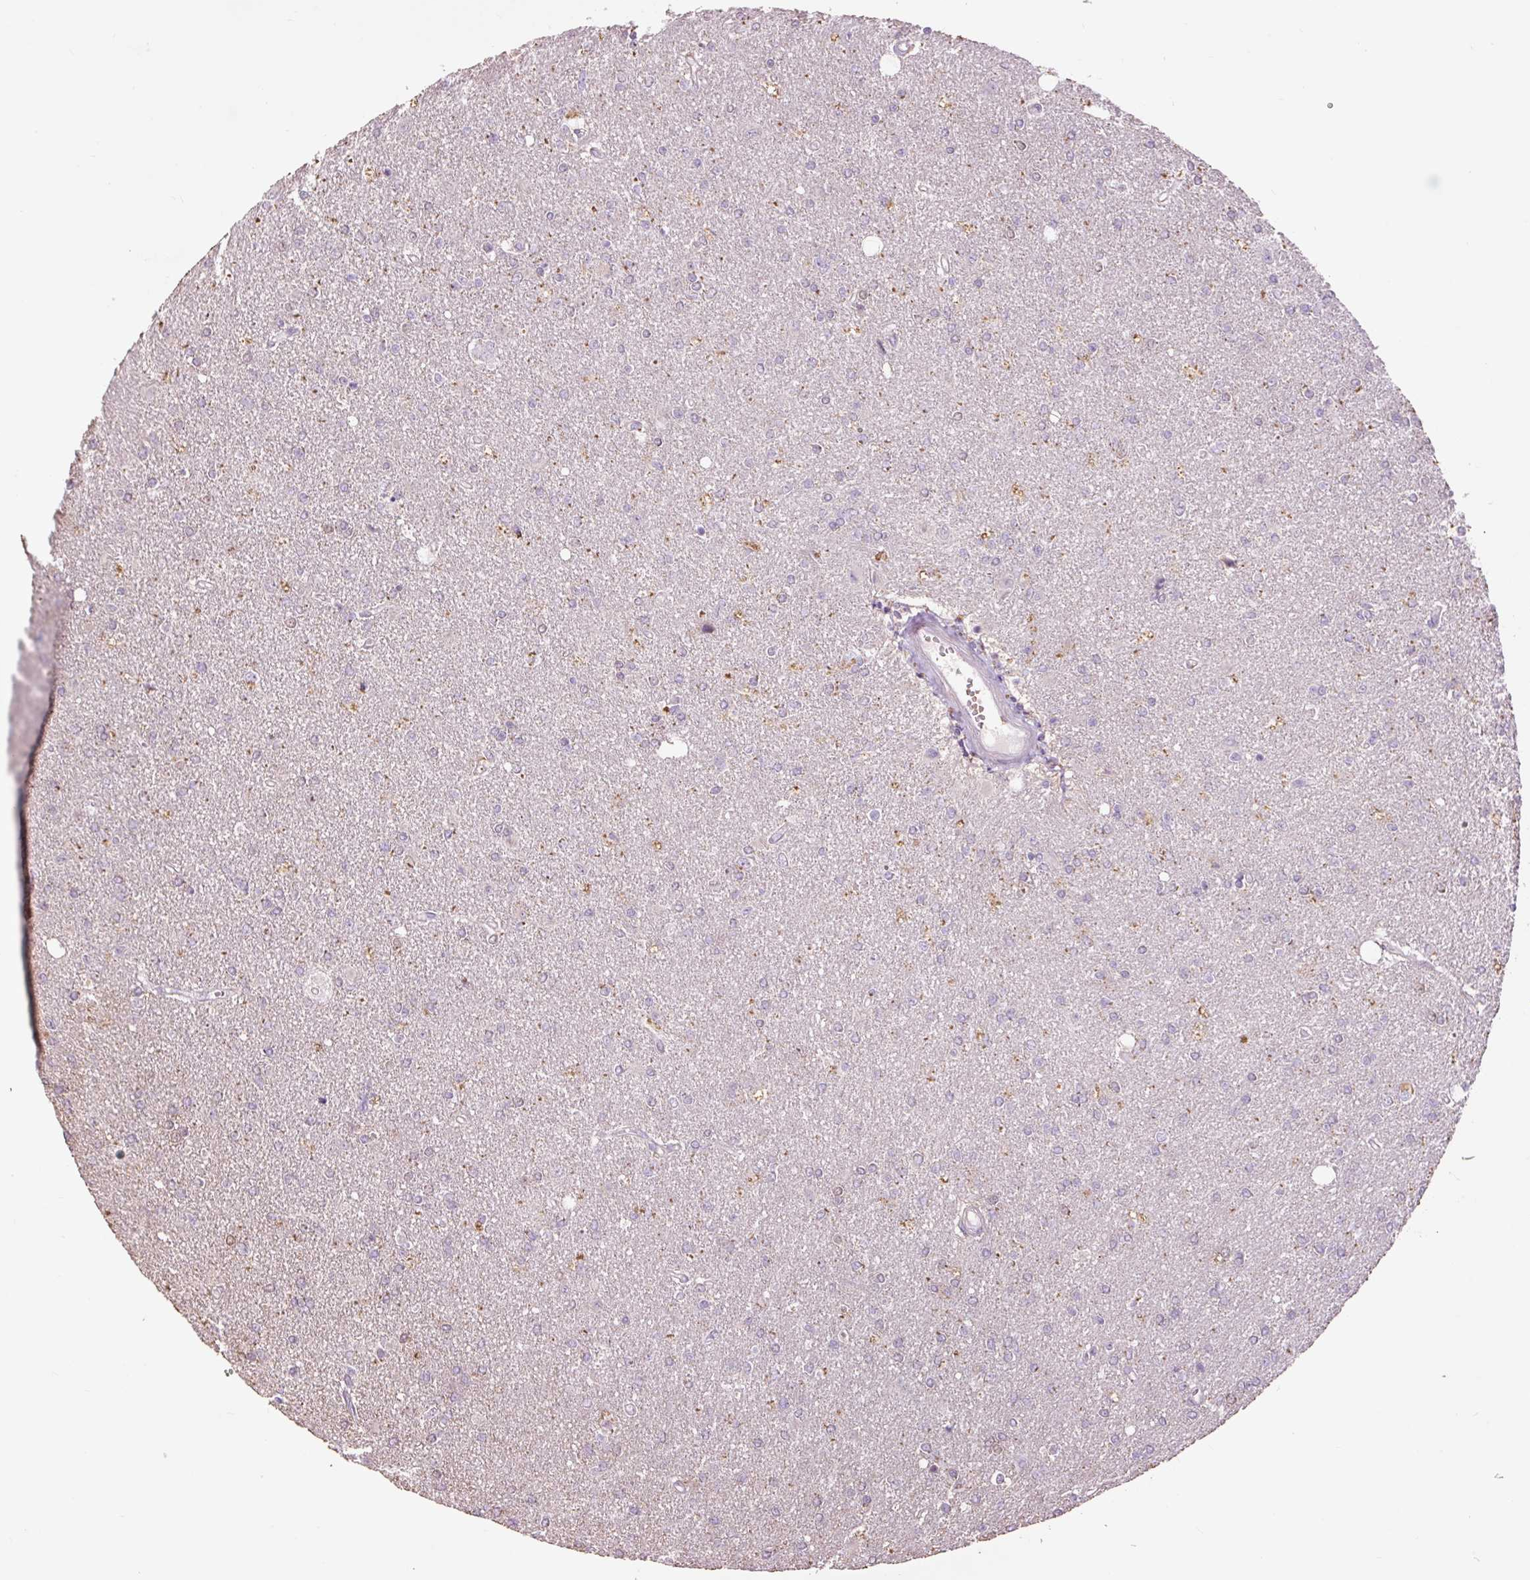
{"staining": {"intensity": "moderate", "quantity": "25%-75%", "location": "cytoplasmic/membranous"}, "tissue": "glioma", "cell_type": "Tumor cells", "image_type": "cancer", "snomed": [{"axis": "morphology", "description": "Glioma, malignant, High grade"}, {"axis": "topography", "description": "Brain"}], "caption": "Immunohistochemistry of glioma reveals medium levels of moderate cytoplasmic/membranous expression in approximately 25%-75% of tumor cells.", "gene": "PRDX5", "patient": {"sex": "male", "age": 67}}